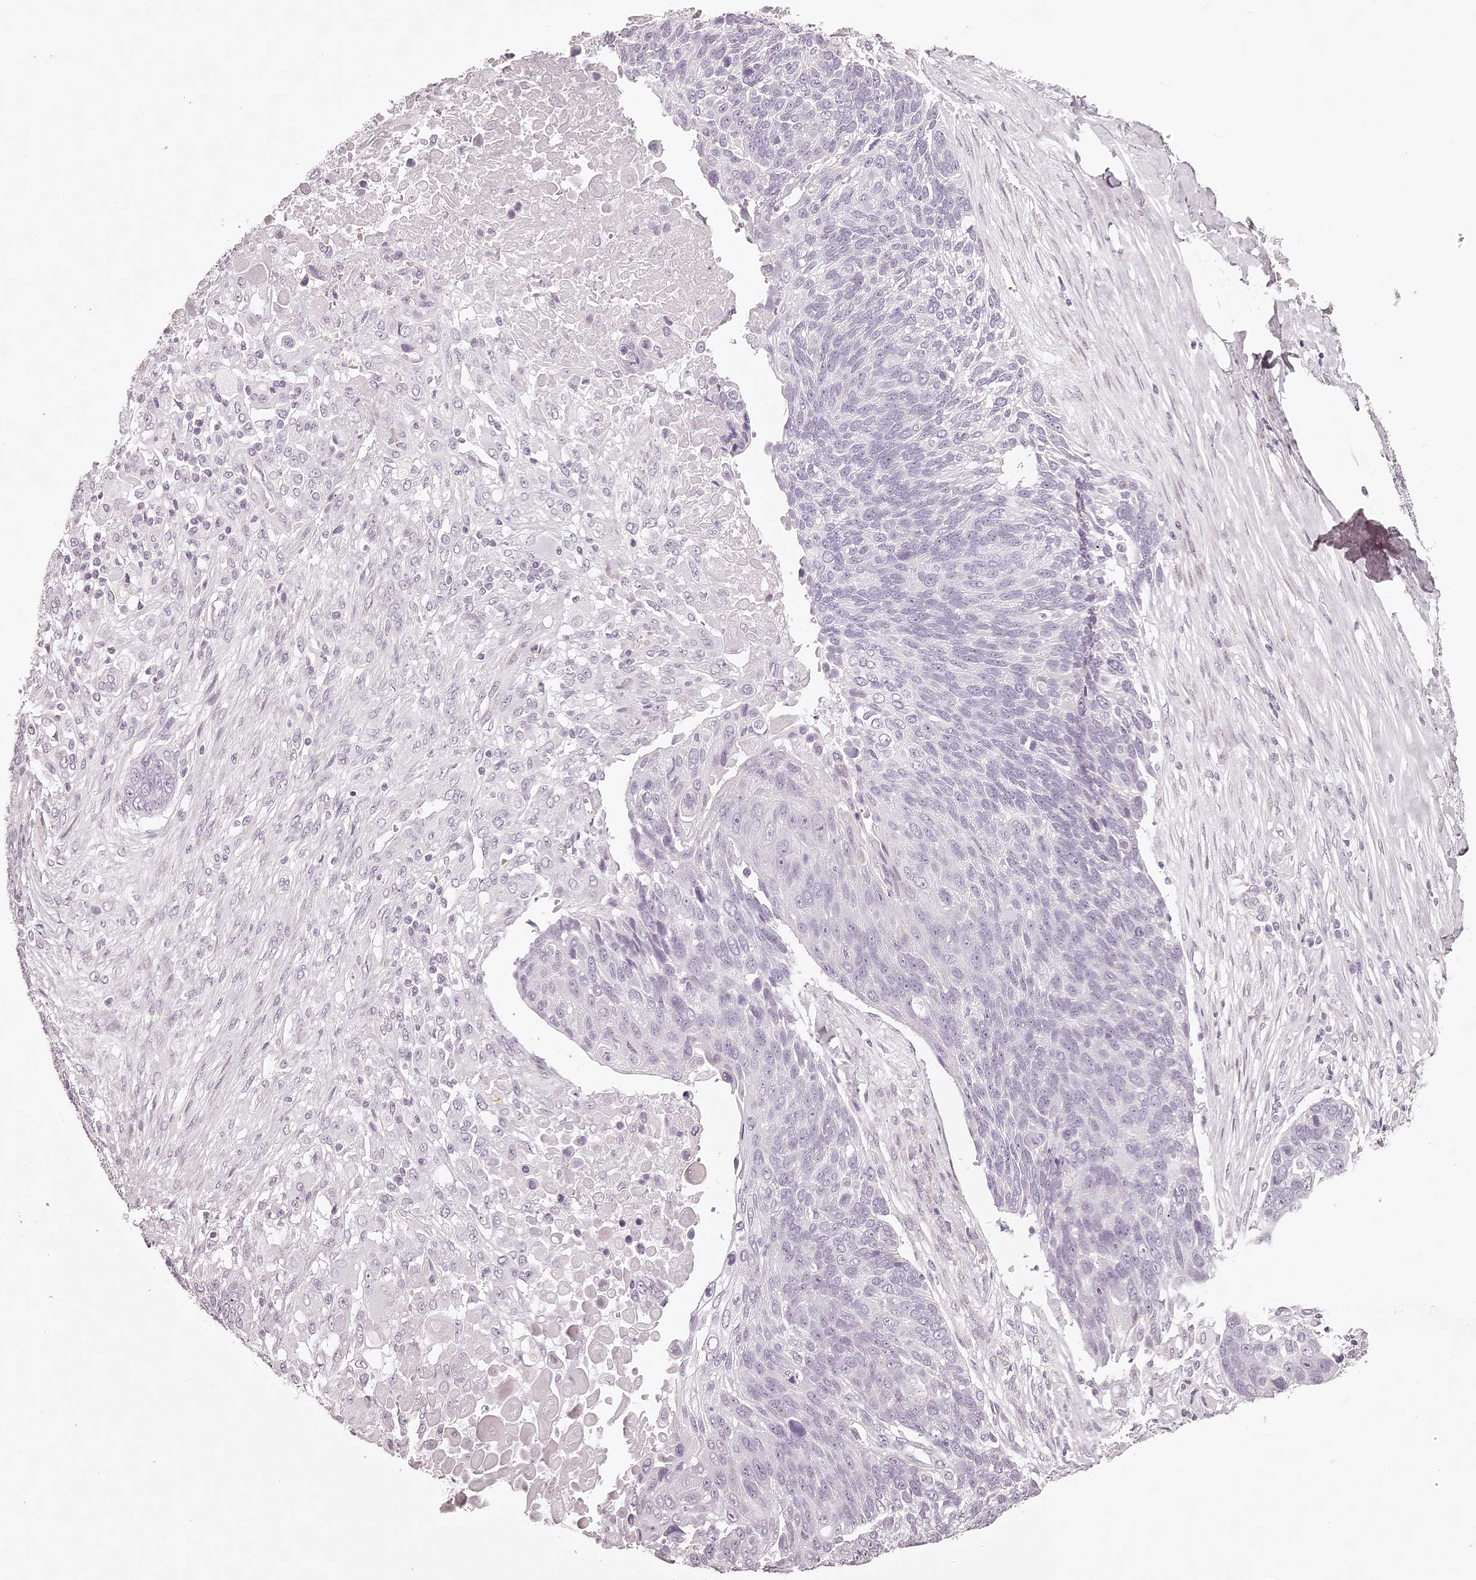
{"staining": {"intensity": "negative", "quantity": "none", "location": "none"}, "tissue": "lung cancer", "cell_type": "Tumor cells", "image_type": "cancer", "snomed": [{"axis": "morphology", "description": "Squamous cell carcinoma, NOS"}, {"axis": "topography", "description": "Lung"}], "caption": "Lung cancer was stained to show a protein in brown. There is no significant expression in tumor cells.", "gene": "ELAPOR1", "patient": {"sex": "male", "age": 66}}